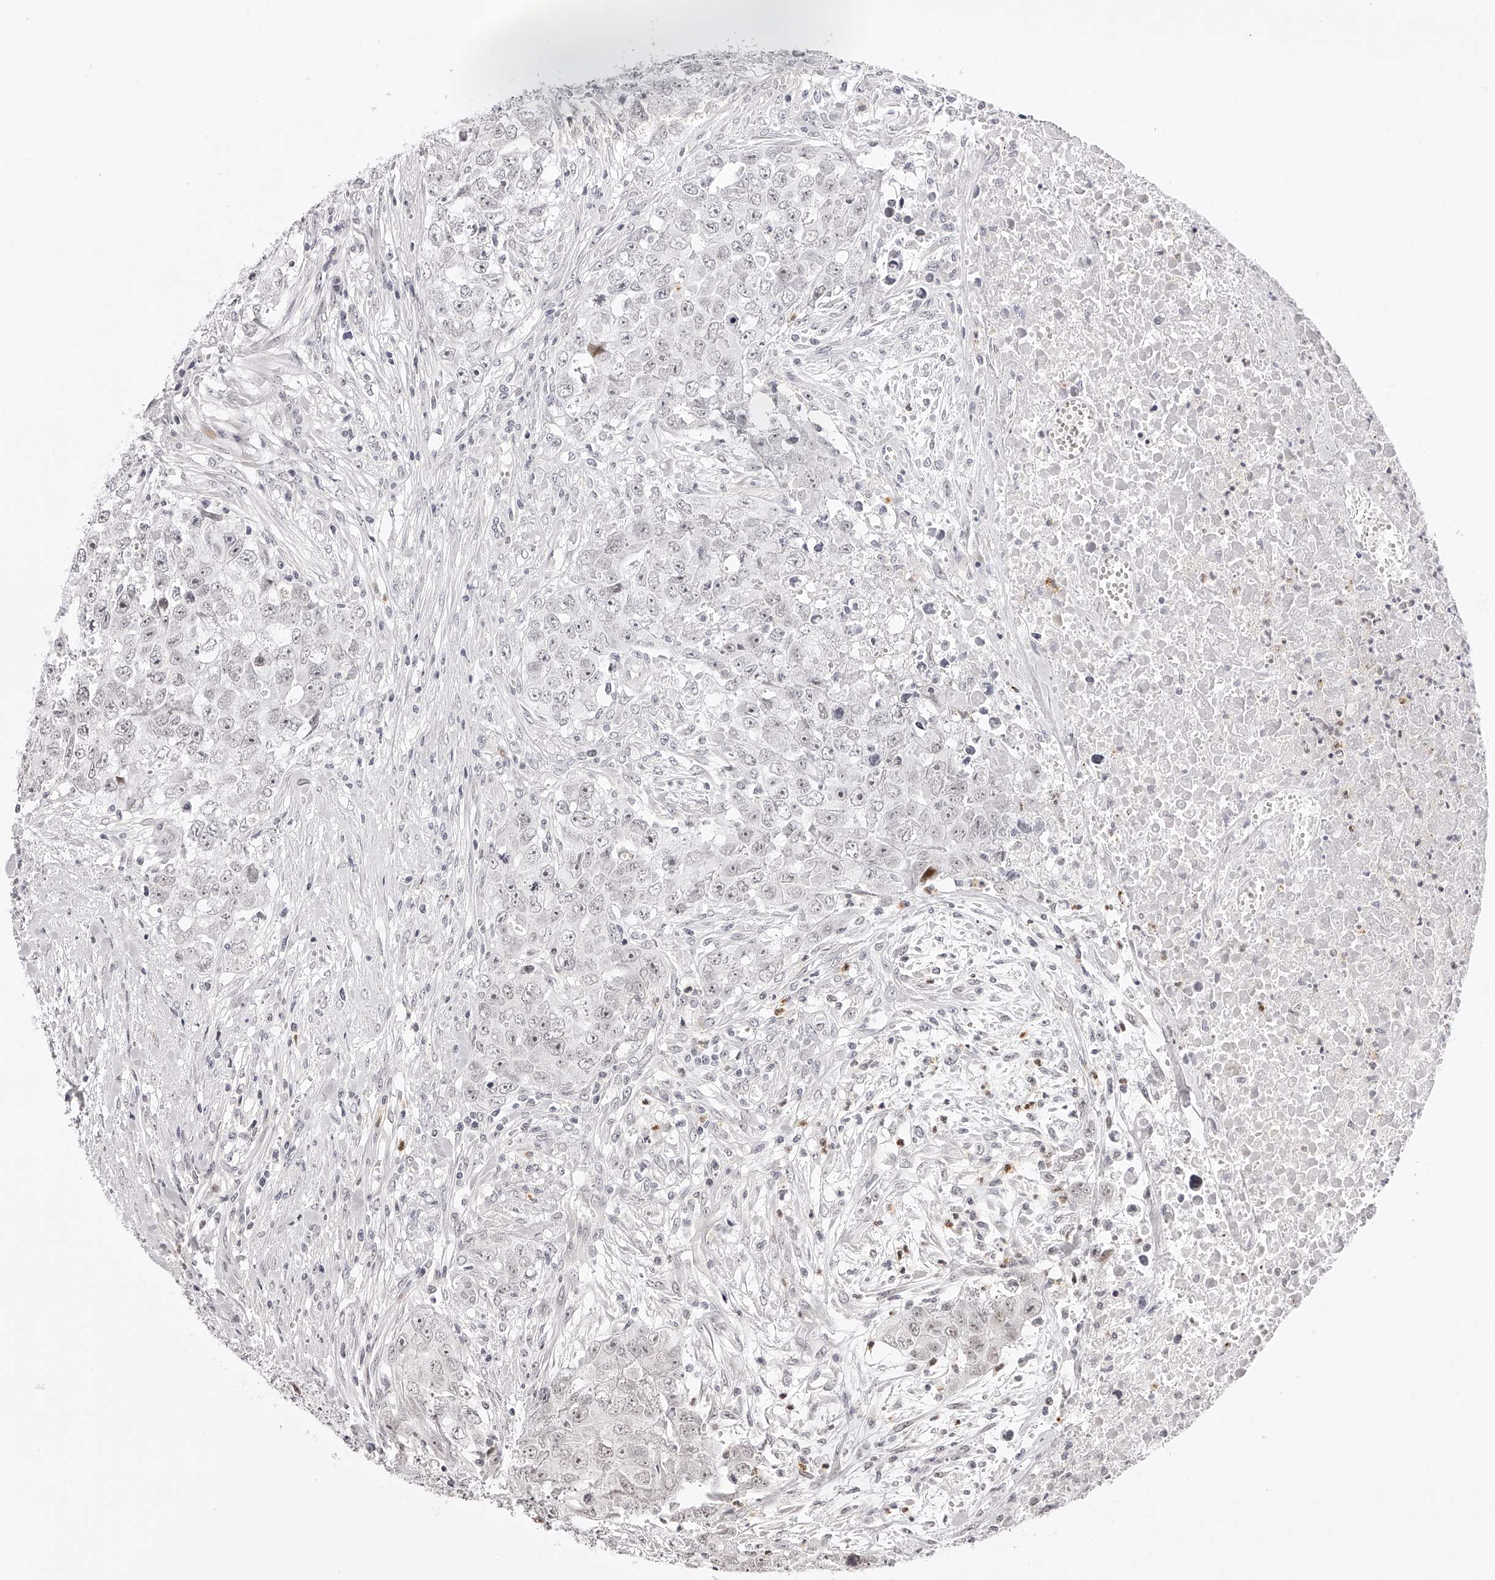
{"staining": {"intensity": "negative", "quantity": "none", "location": "none"}, "tissue": "testis cancer", "cell_type": "Tumor cells", "image_type": "cancer", "snomed": [{"axis": "morphology", "description": "Carcinoma, Embryonal, NOS"}, {"axis": "topography", "description": "Testis"}], "caption": "A photomicrograph of testis embryonal carcinoma stained for a protein exhibits no brown staining in tumor cells.", "gene": "PLEKHG1", "patient": {"sex": "male", "age": 28}}